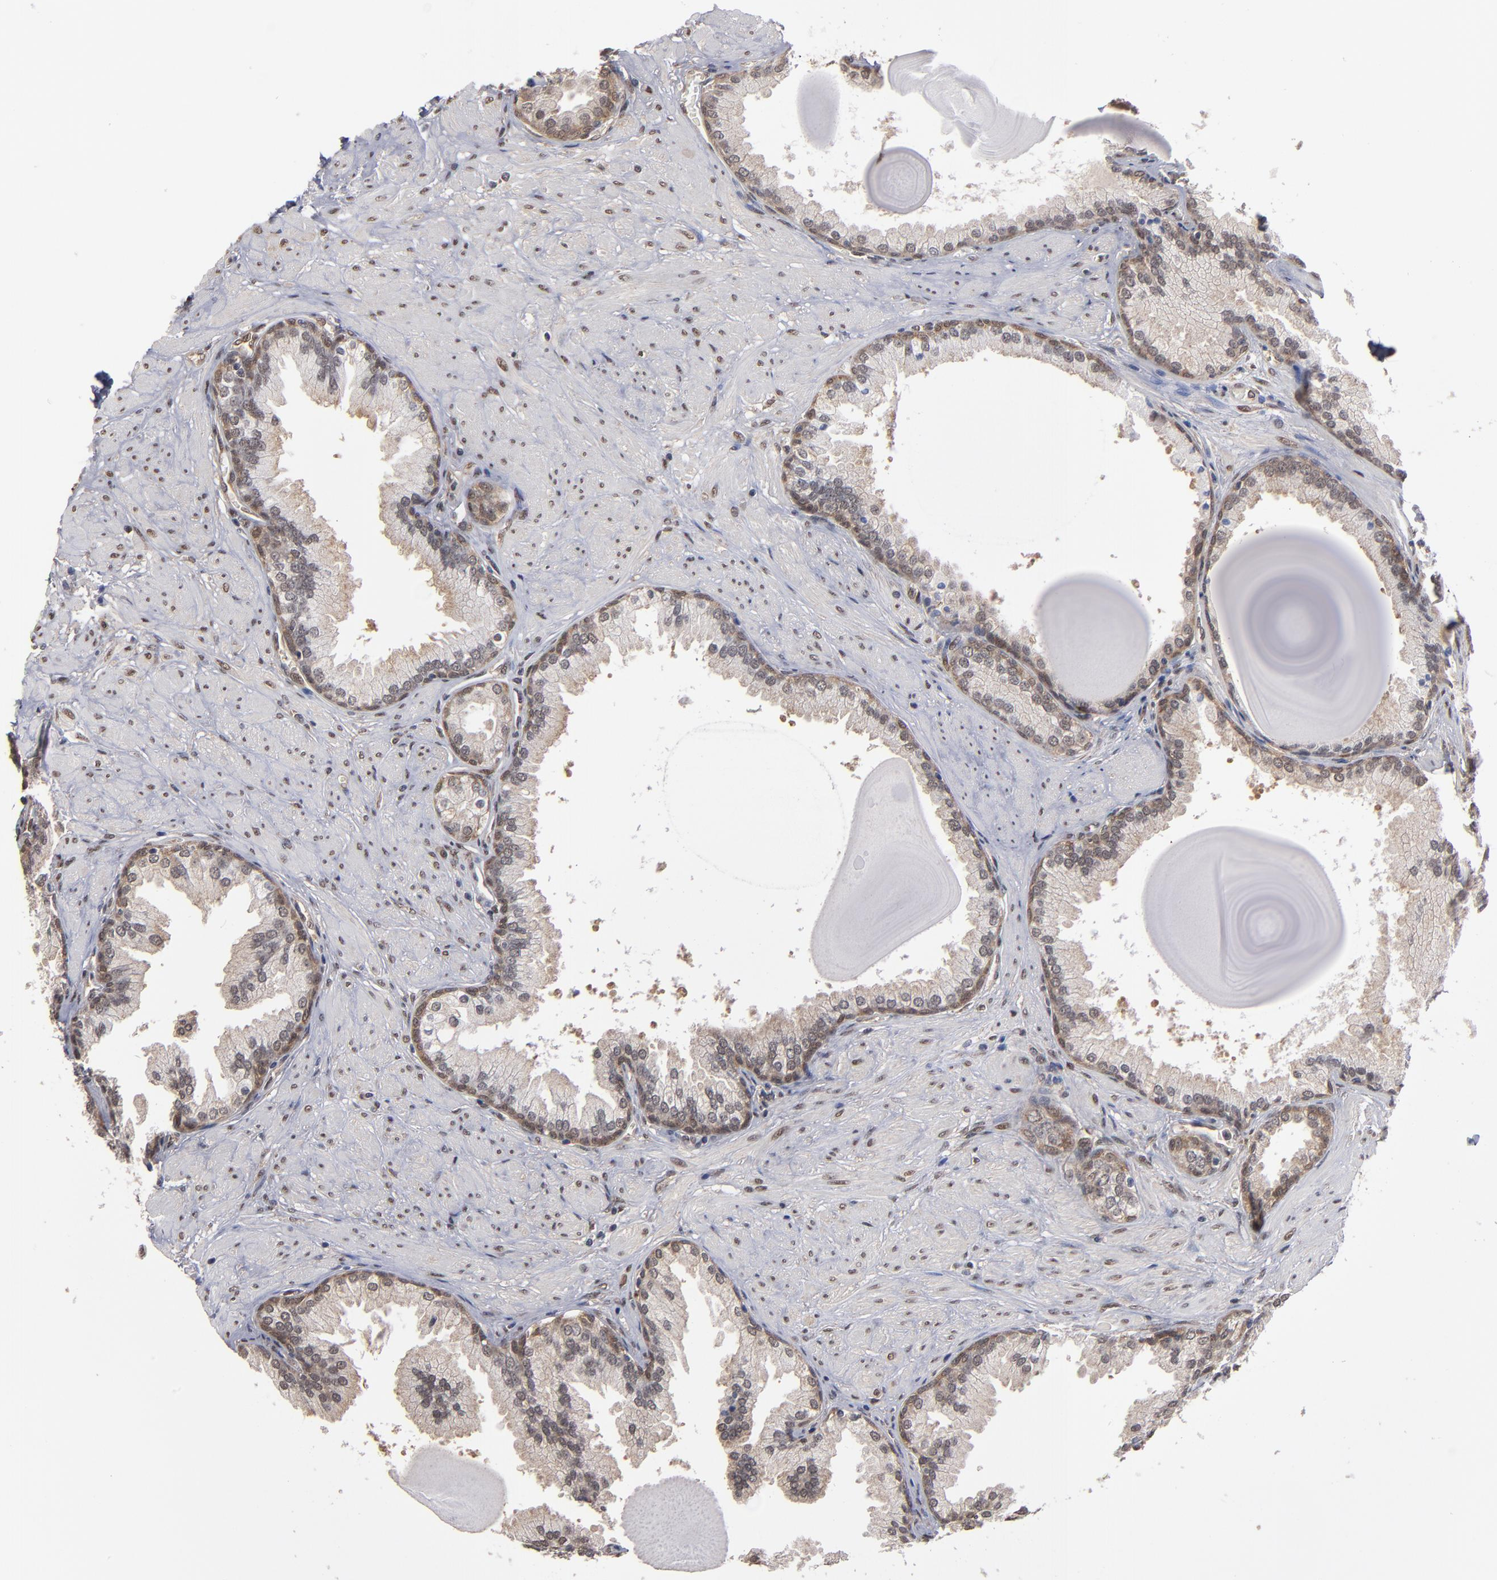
{"staining": {"intensity": "weak", "quantity": "25%-75%", "location": "cytoplasmic/membranous,nuclear"}, "tissue": "prostate", "cell_type": "Glandular cells", "image_type": "normal", "snomed": [{"axis": "morphology", "description": "Normal tissue, NOS"}, {"axis": "topography", "description": "Prostate"}], "caption": "Glandular cells show weak cytoplasmic/membranous,nuclear expression in about 25%-75% of cells in benign prostate. The staining is performed using DAB (3,3'-diaminobenzidine) brown chromogen to label protein expression. The nuclei are counter-stained blue using hematoxylin.", "gene": "HUWE1", "patient": {"sex": "male", "age": 51}}